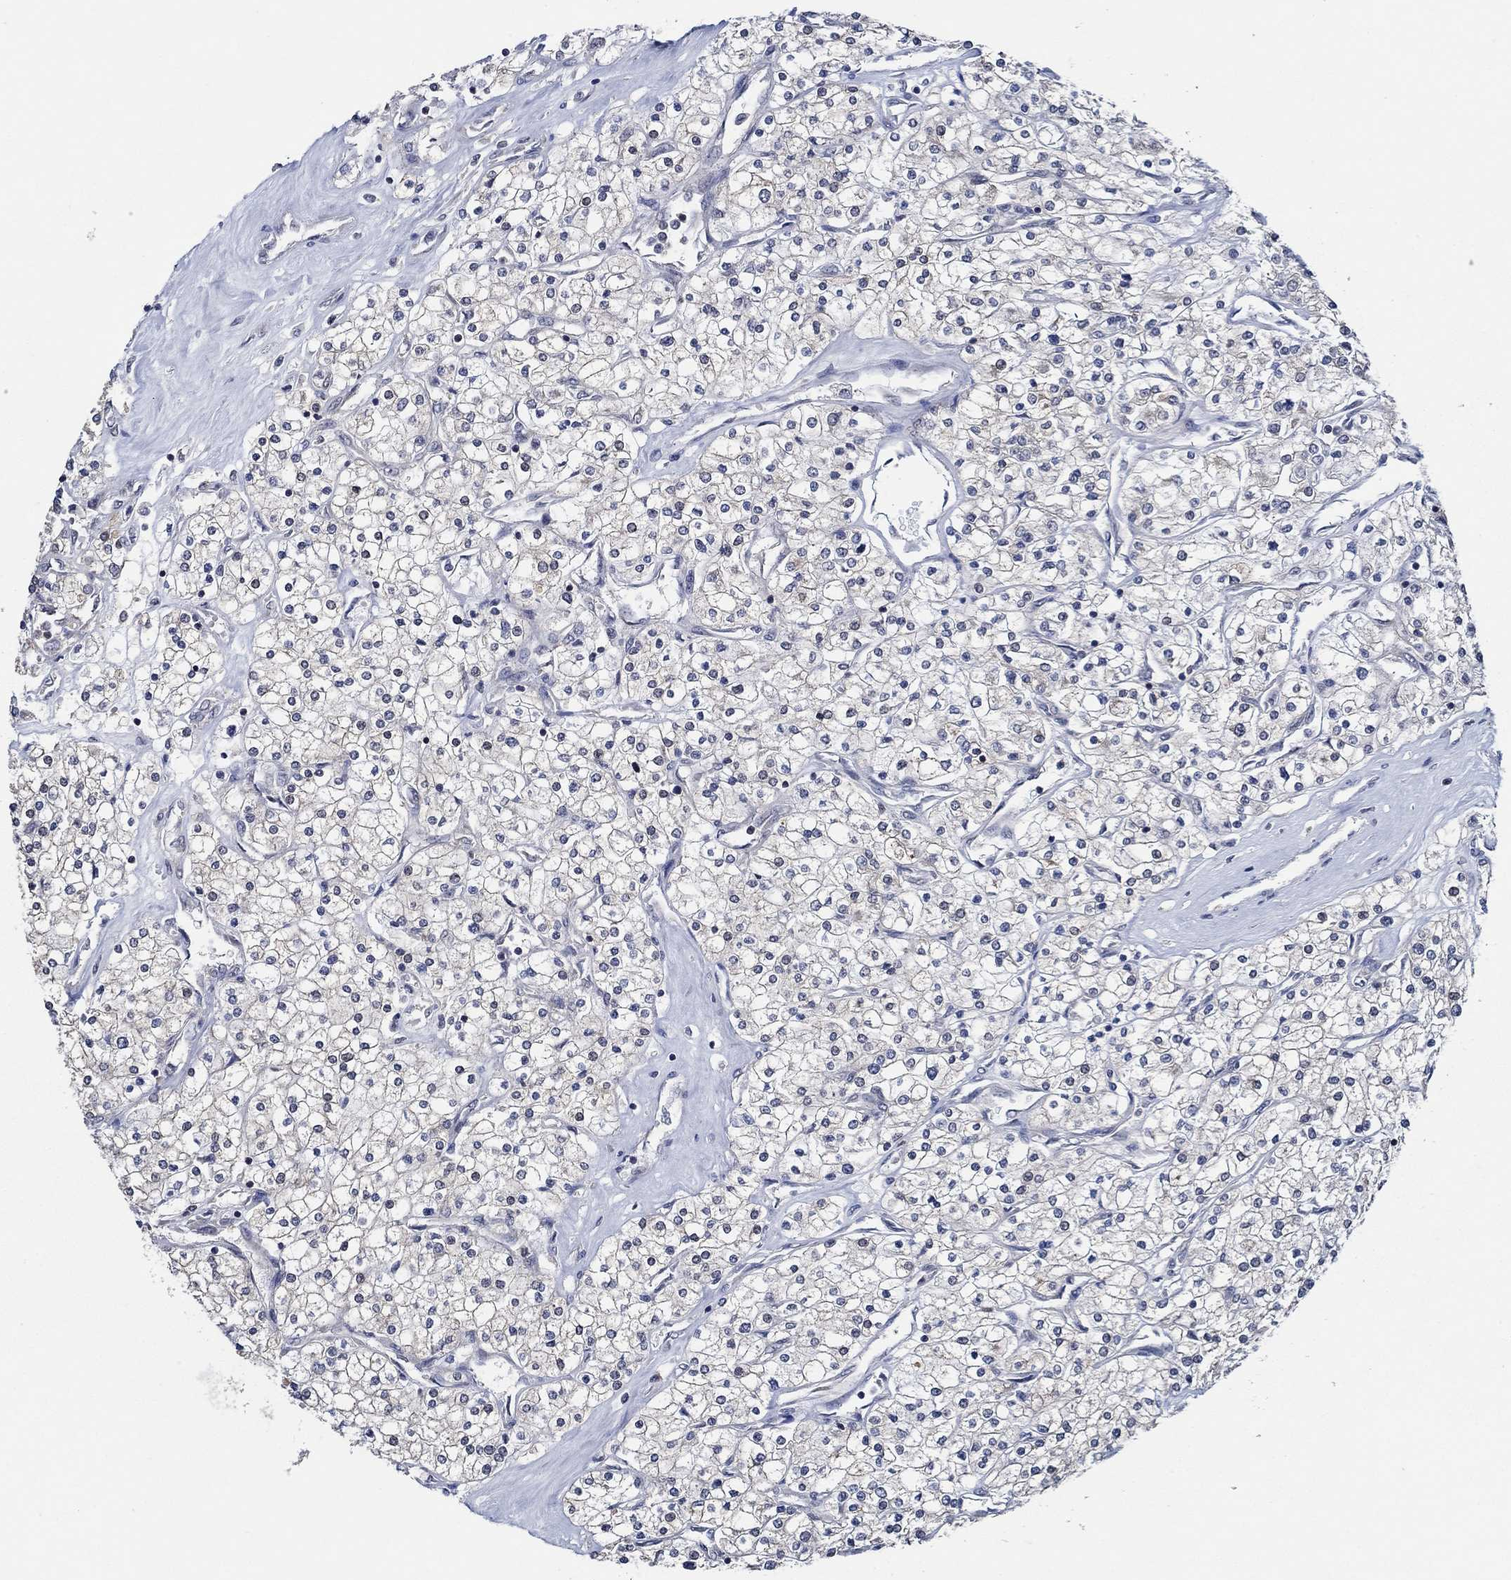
{"staining": {"intensity": "negative", "quantity": "none", "location": "none"}, "tissue": "renal cancer", "cell_type": "Tumor cells", "image_type": "cancer", "snomed": [{"axis": "morphology", "description": "Adenocarcinoma, NOS"}, {"axis": "topography", "description": "Kidney"}], "caption": "This is a photomicrograph of immunohistochemistry staining of renal cancer (adenocarcinoma), which shows no positivity in tumor cells. The staining is performed using DAB (3,3'-diaminobenzidine) brown chromogen with nuclei counter-stained in using hematoxylin.", "gene": "DACT1", "patient": {"sex": "male", "age": 80}}